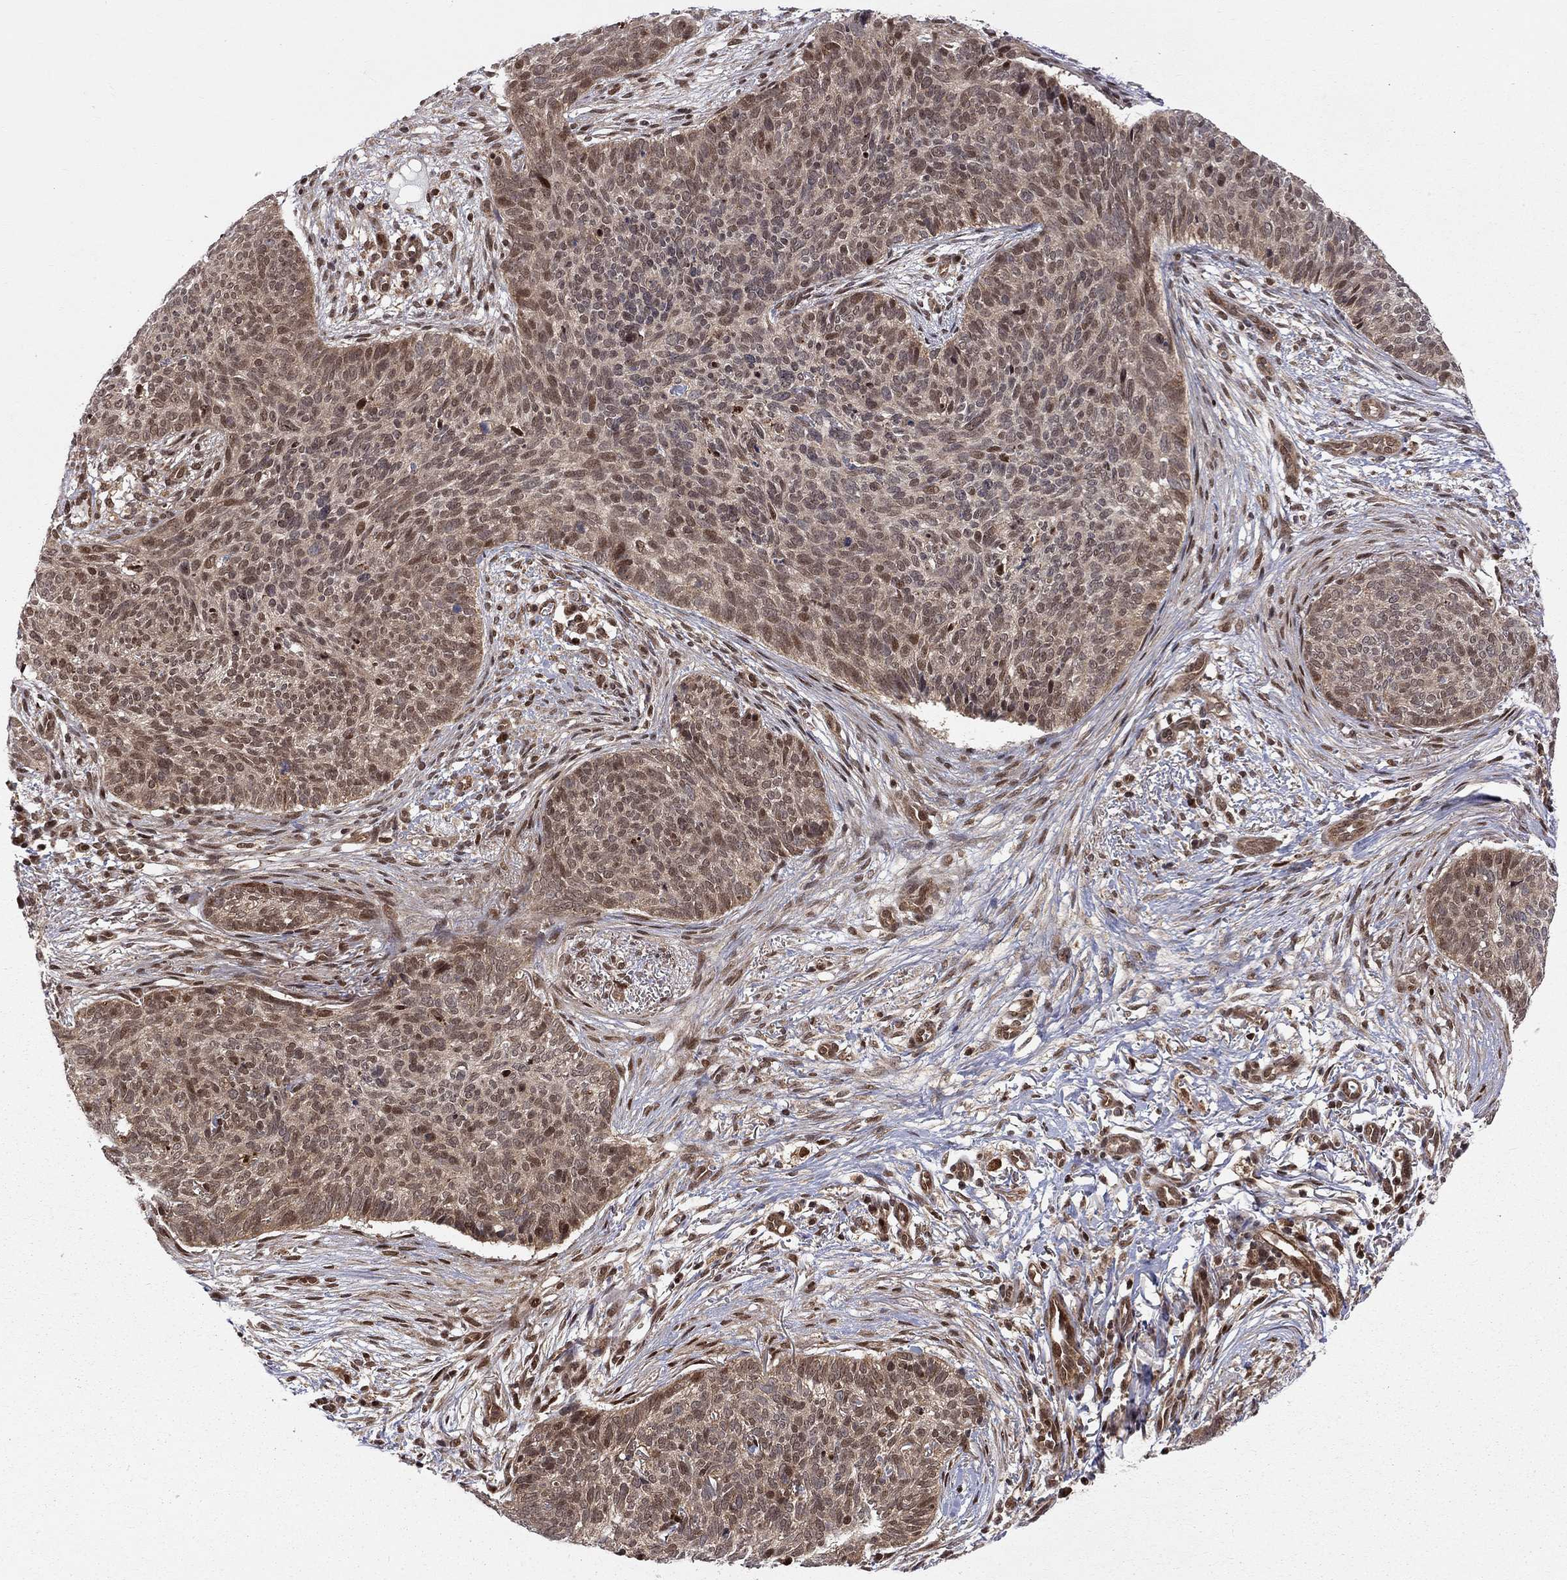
{"staining": {"intensity": "moderate", "quantity": "25%-75%", "location": "cytoplasmic/membranous,nuclear"}, "tissue": "skin cancer", "cell_type": "Tumor cells", "image_type": "cancer", "snomed": [{"axis": "morphology", "description": "Basal cell carcinoma"}, {"axis": "topography", "description": "Skin"}], "caption": "An IHC histopathology image of neoplastic tissue is shown. Protein staining in brown shows moderate cytoplasmic/membranous and nuclear positivity in skin cancer (basal cell carcinoma) within tumor cells.", "gene": "ELOB", "patient": {"sex": "male", "age": 64}}